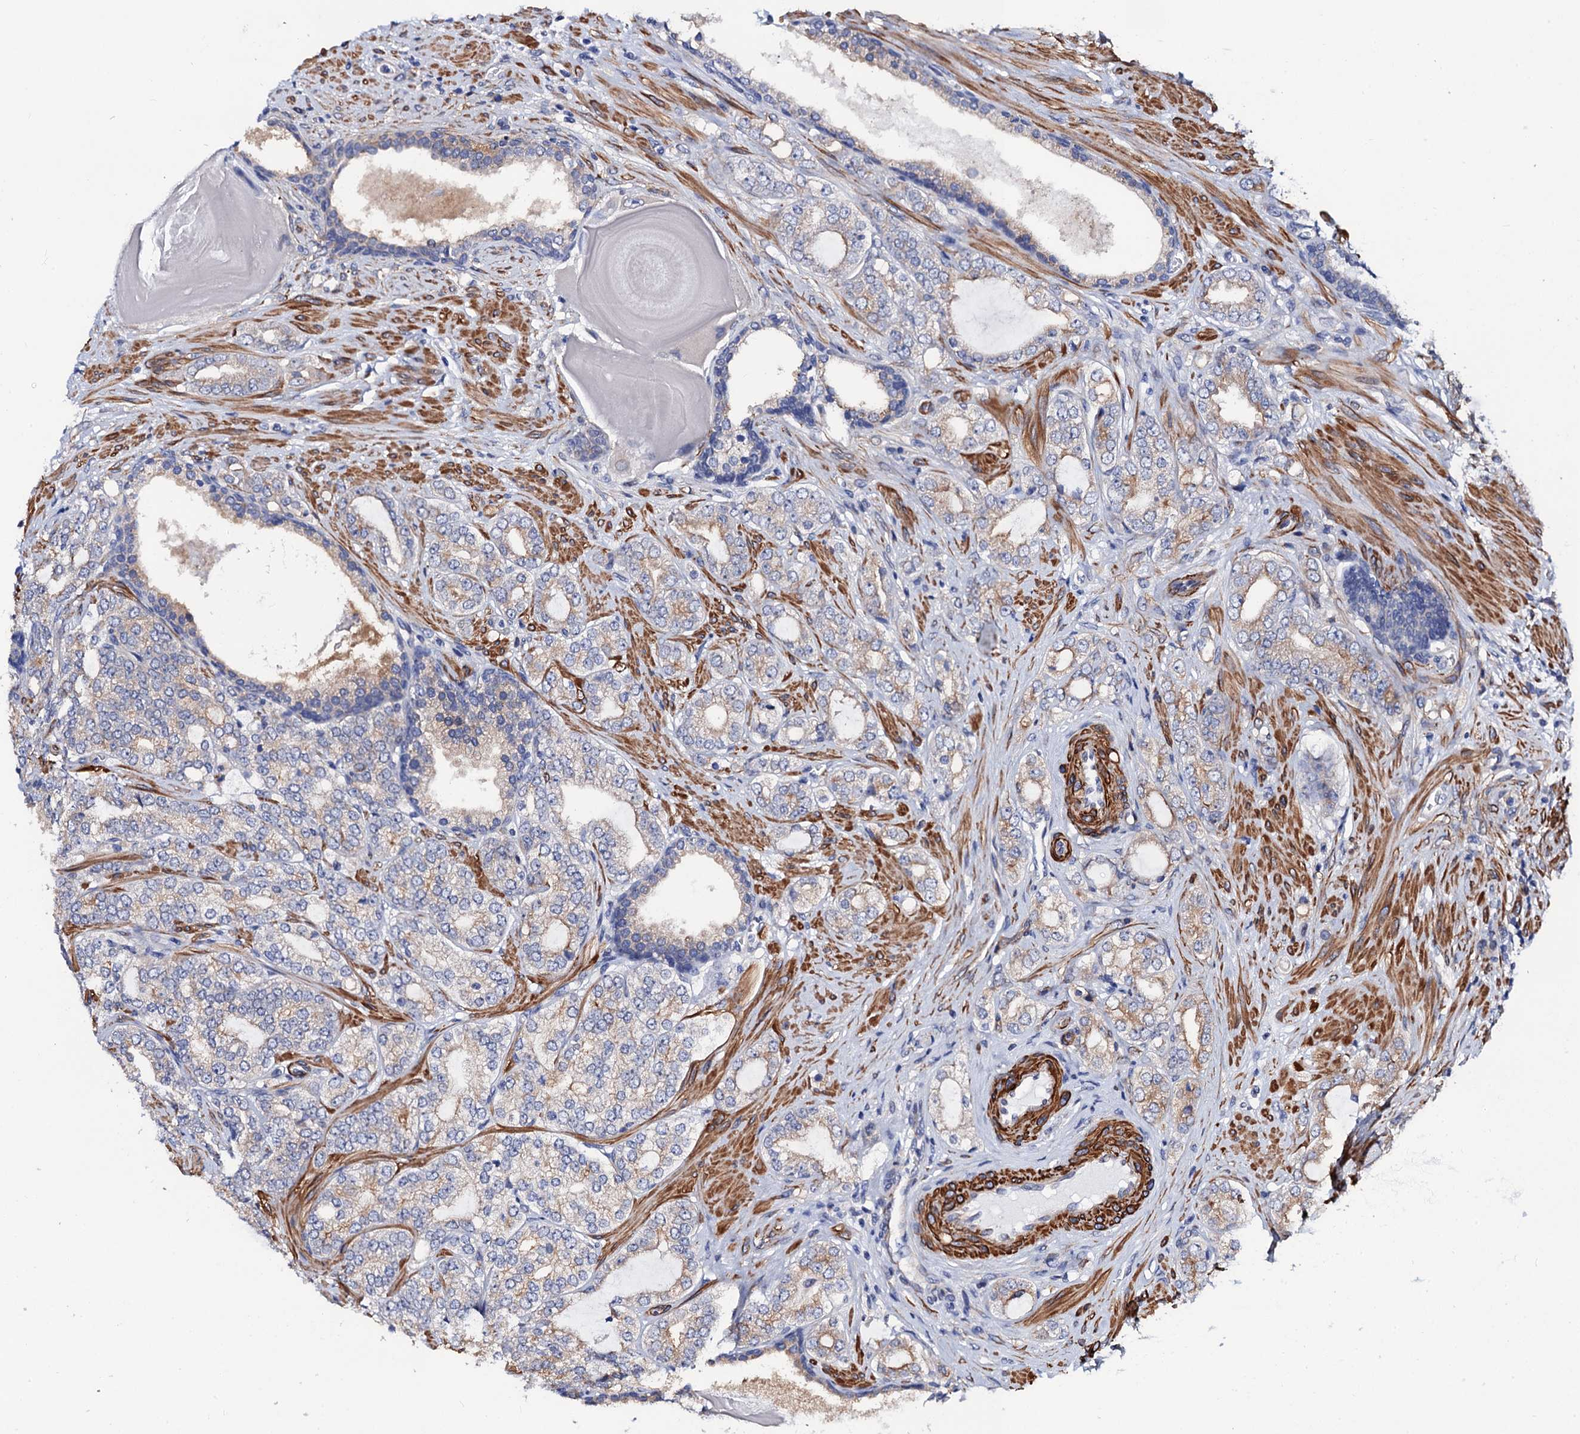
{"staining": {"intensity": "weak", "quantity": "25%-75%", "location": "cytoplasmic/membranous"}, "tissue": "prostate cancer", "cell_type": "Tumor cells", "image_type": "cancer", "snomed": [{"axis": "morphology", "description": "Adenocarcinoma, High grade"}, {"axis": "topography", "description": "Prostate"}], "caption": "Prostate high-grade adenocarcinoma stained with DAB immunohistochemistry (IHC) exhibits low levels of weak cytoplasmic/membranous positivity in about 25%-75% of tumor cells.", "gene": "ZDHHC18", "patient": {"sex": "male", "age": 64}}